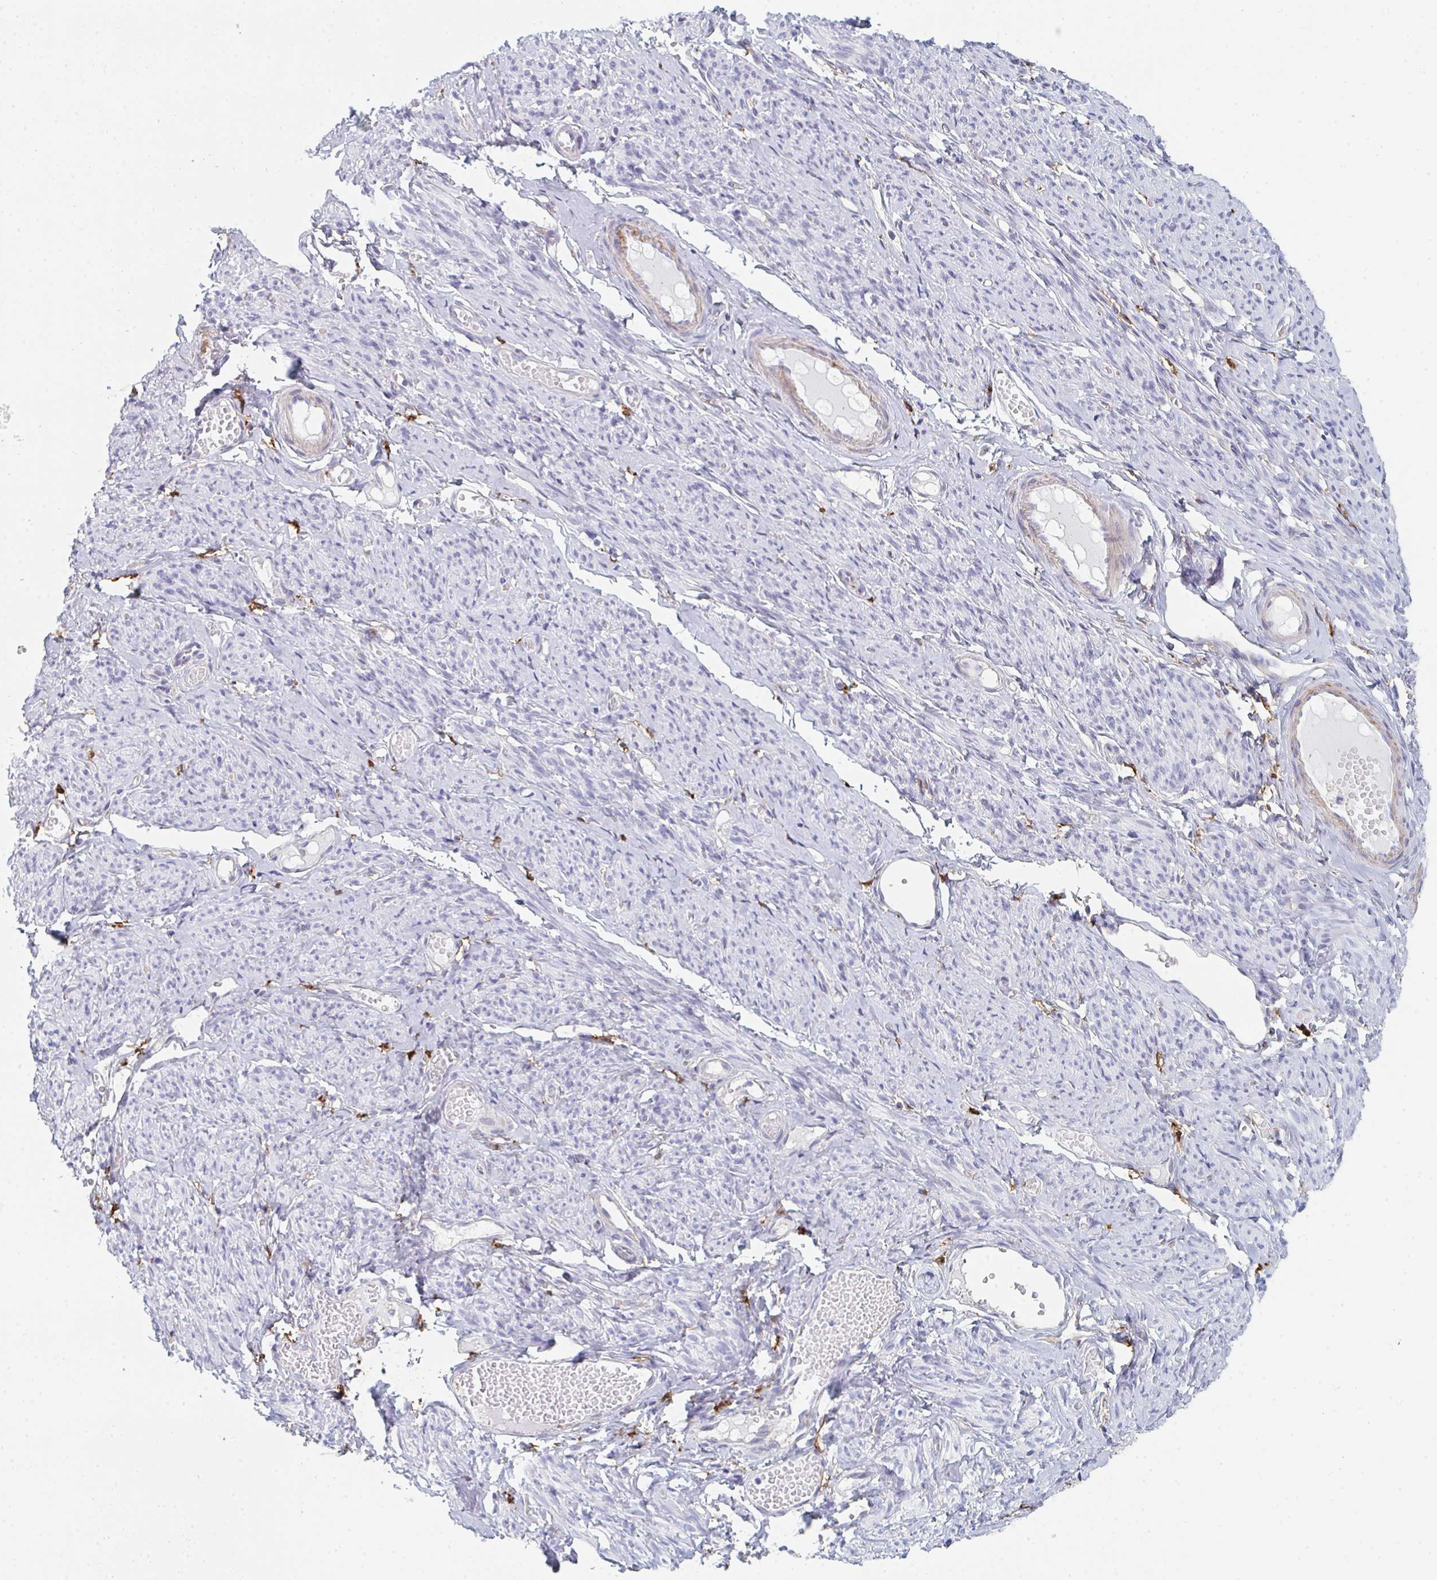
{"staining": {"intensity": "negative", "quantity": "none", "location": "none"}, "tissue": "smooth muscle", "cell_type": "Smooth muscle cells", "image_type": "normal", "snomed": [{"axis": "morphology", "description": "Normal tissue, NOS"}, {"axis": "topography", "description": "Smooth muscle"}], "caption": "Immunohistochemical staining of normal smooth muscle demonstrates no significant positivity in smooth muscle cells. The staining was performed using DAB to visualize the protein expression in brown, while the nuclei were stained in blue with hematoxylin (Magnification: 20x).", "gene": "DAB2", "patient": {"sex": "female", "age": 65}}